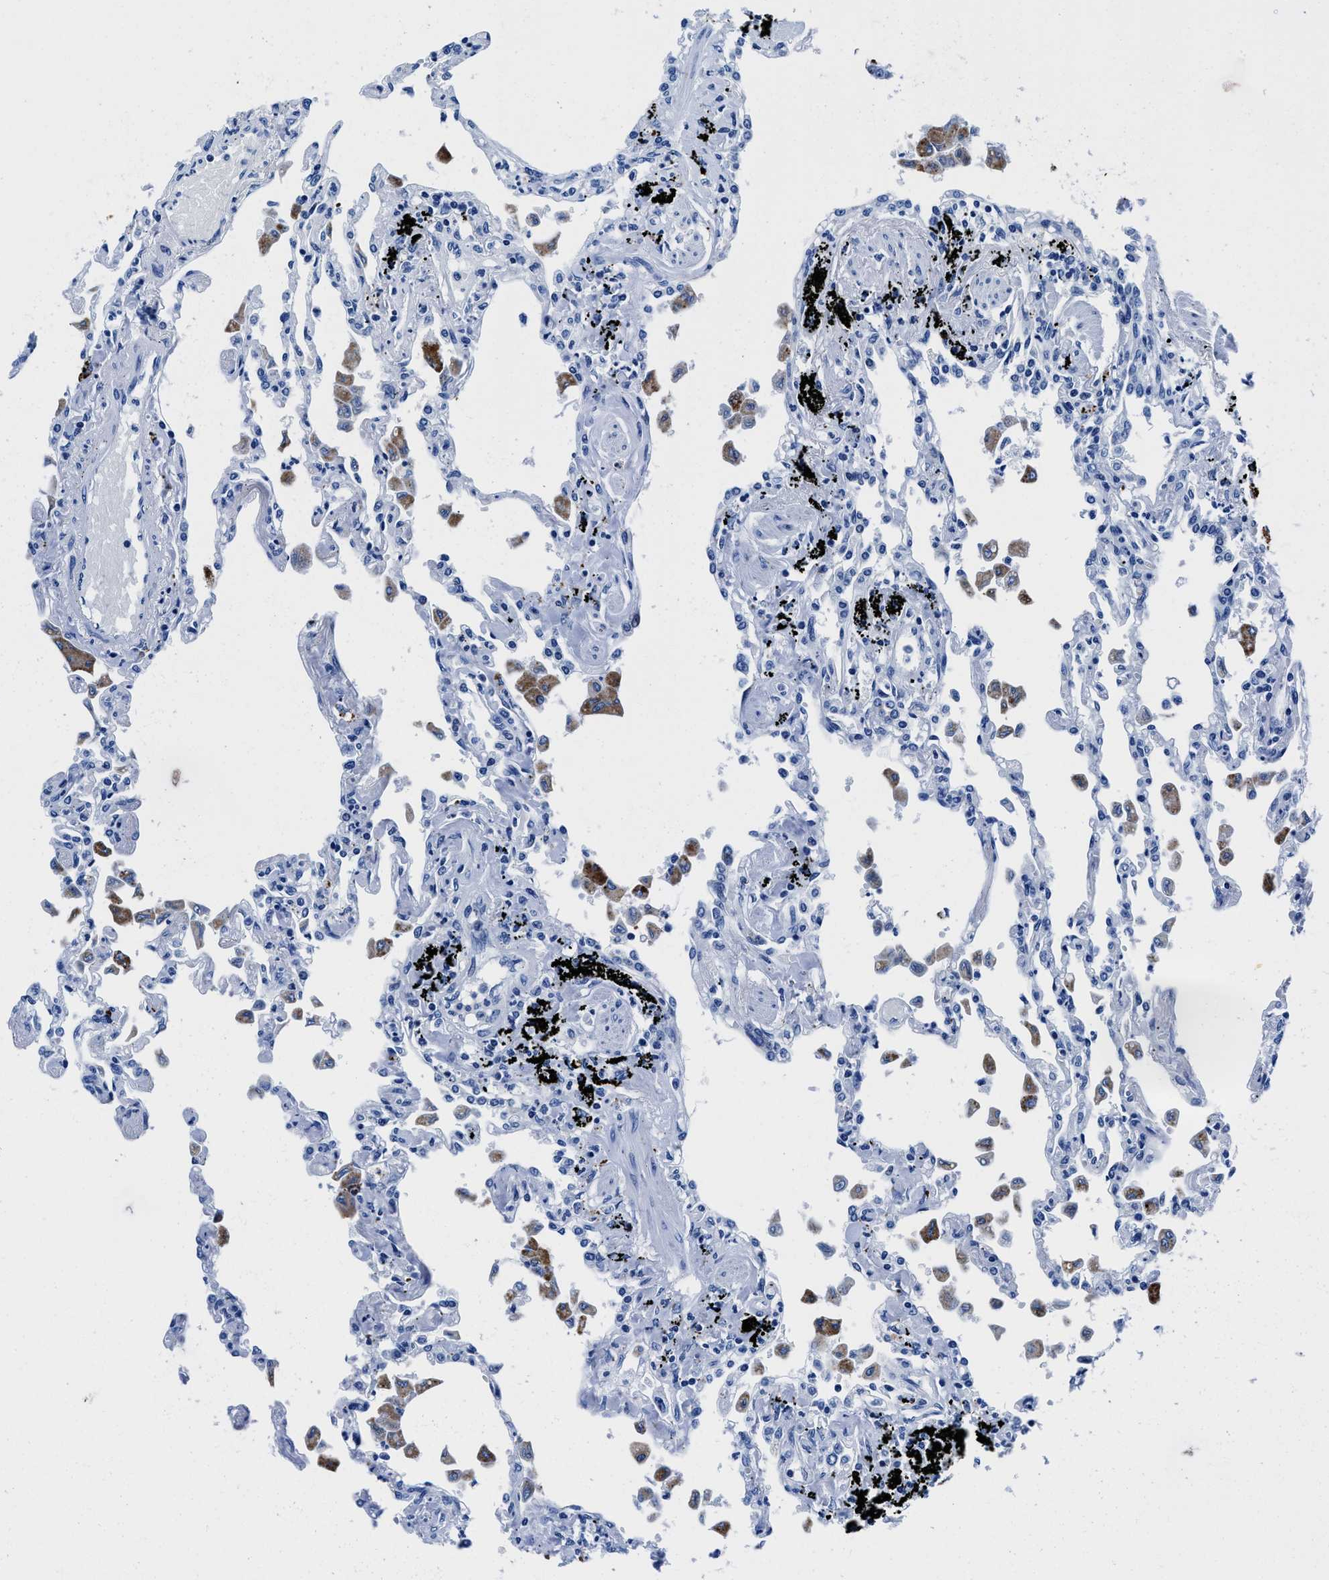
{"staining": {"intensity": "negative", "quantity": "none", "location": "none"}, "tissue": "lung", "cell_type": "Alveolar cells", "image_type": "normal", "snomed": [{"axis": "morphology", "description": "Normal tissue, NOS"}, {"axis": "topography", "description": "Bronchus"}, {"axis": "topography", "description": "Lung"}], "caption": "Immunohistochemistry of unremarkable lung shows no staining in alveolar cells. (DAB (3,3'-diaminobenzidine) immunohistochemistry (IHC) with hematoxylin counter stain).", "gene": "OR14K1", "patient": {"sex": "female", "age": 49}}